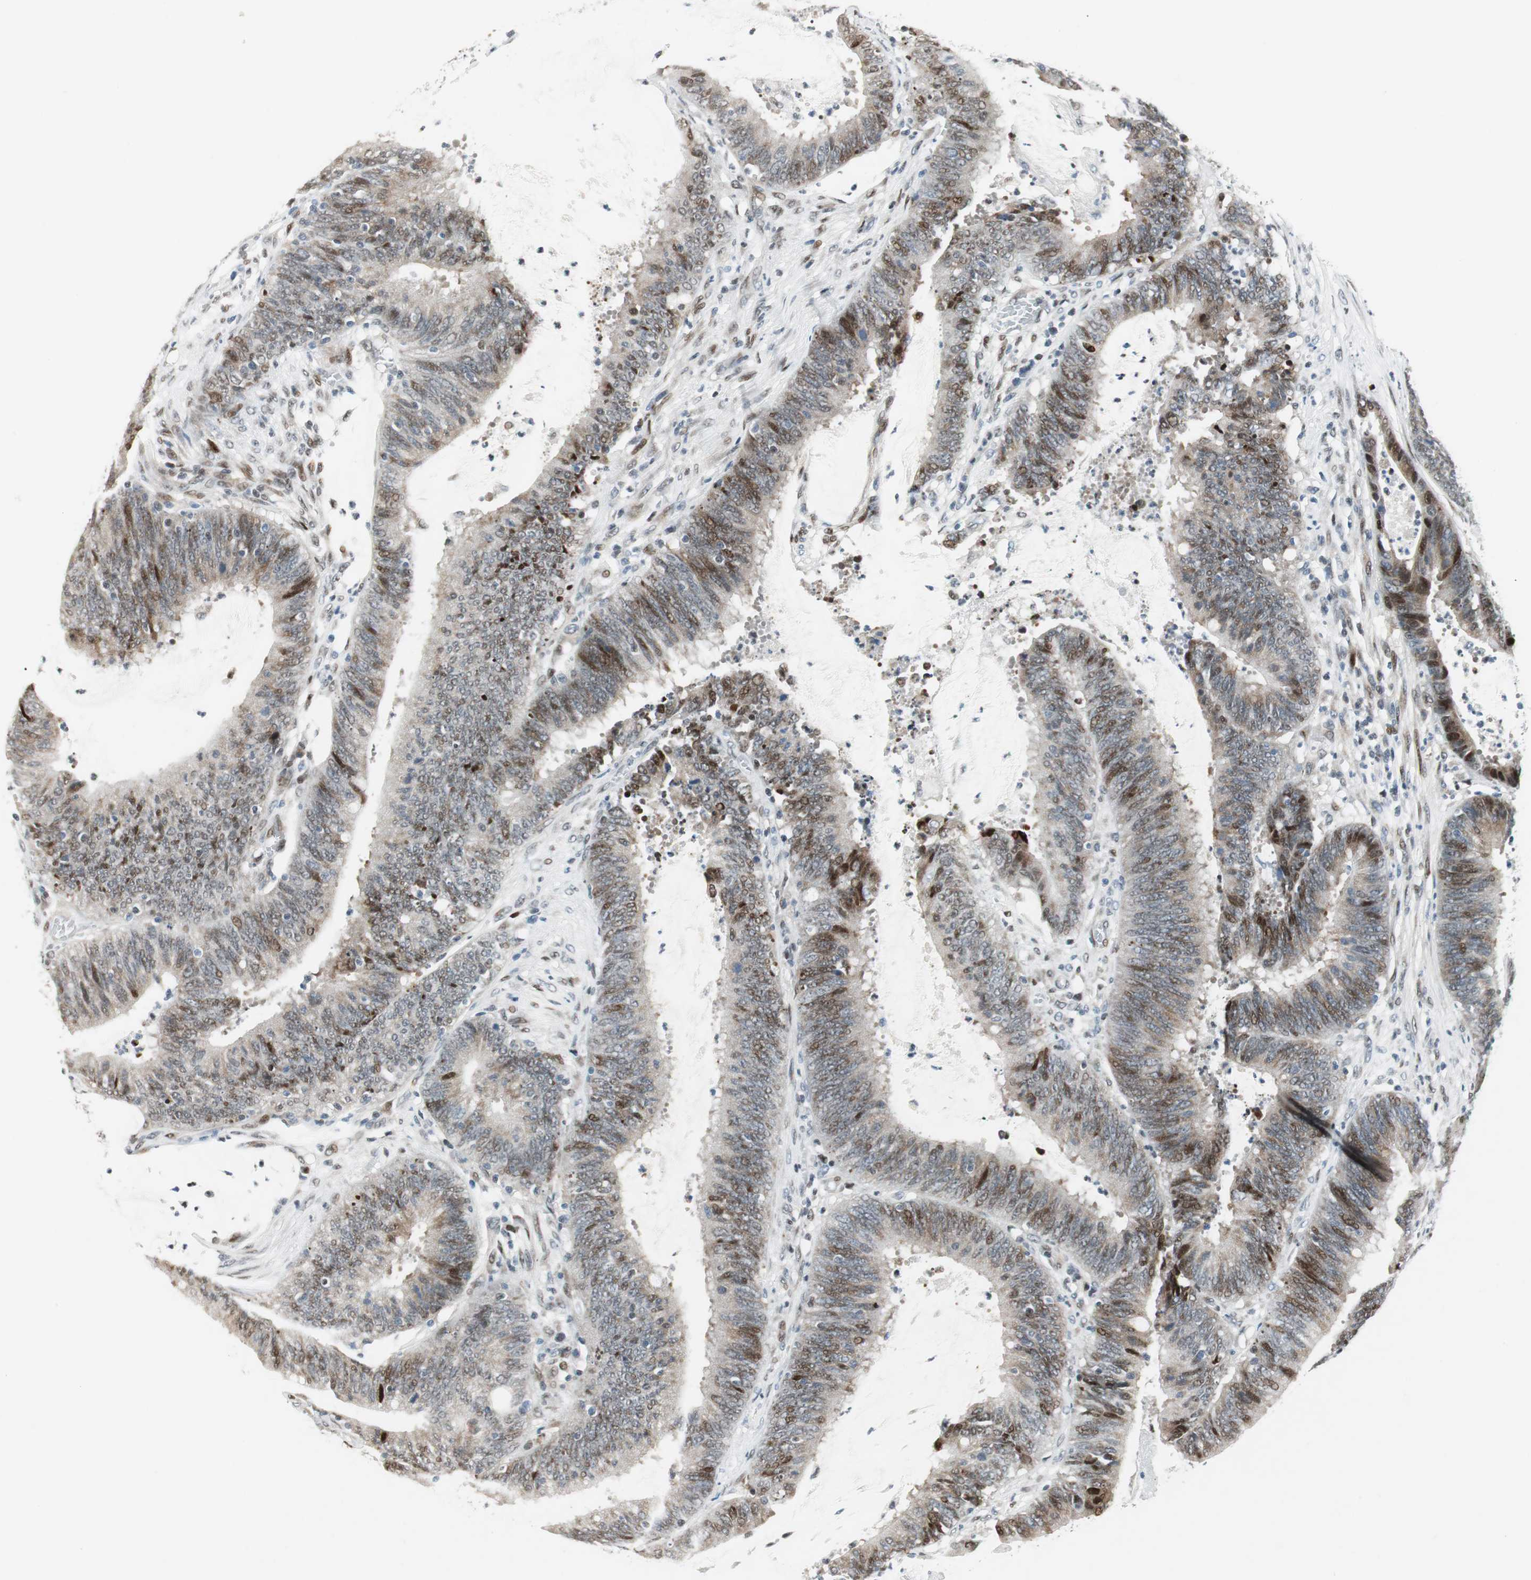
{"staining": {"intensity": "moderate", "quantity": "25%-75%", "location": "nuclear"}, "tissue": "colorectal cancer", "cell_type": "Tumor cells", "image_type": "cancer", "snomed": [{"axis": "morphology", "description": "Adenocarcinoma, NOS"}, {"axis": "topography", "description": "Rectum"}], "caption": "An IHC image of neoplastic tissue is shown. Protein staining in brown shows moderate nuclear positivity in adenocarcinoma (colorectal) within tumor cells.", "gene": "AJUBA", "patient": {"sex": "female", "age": 66}}